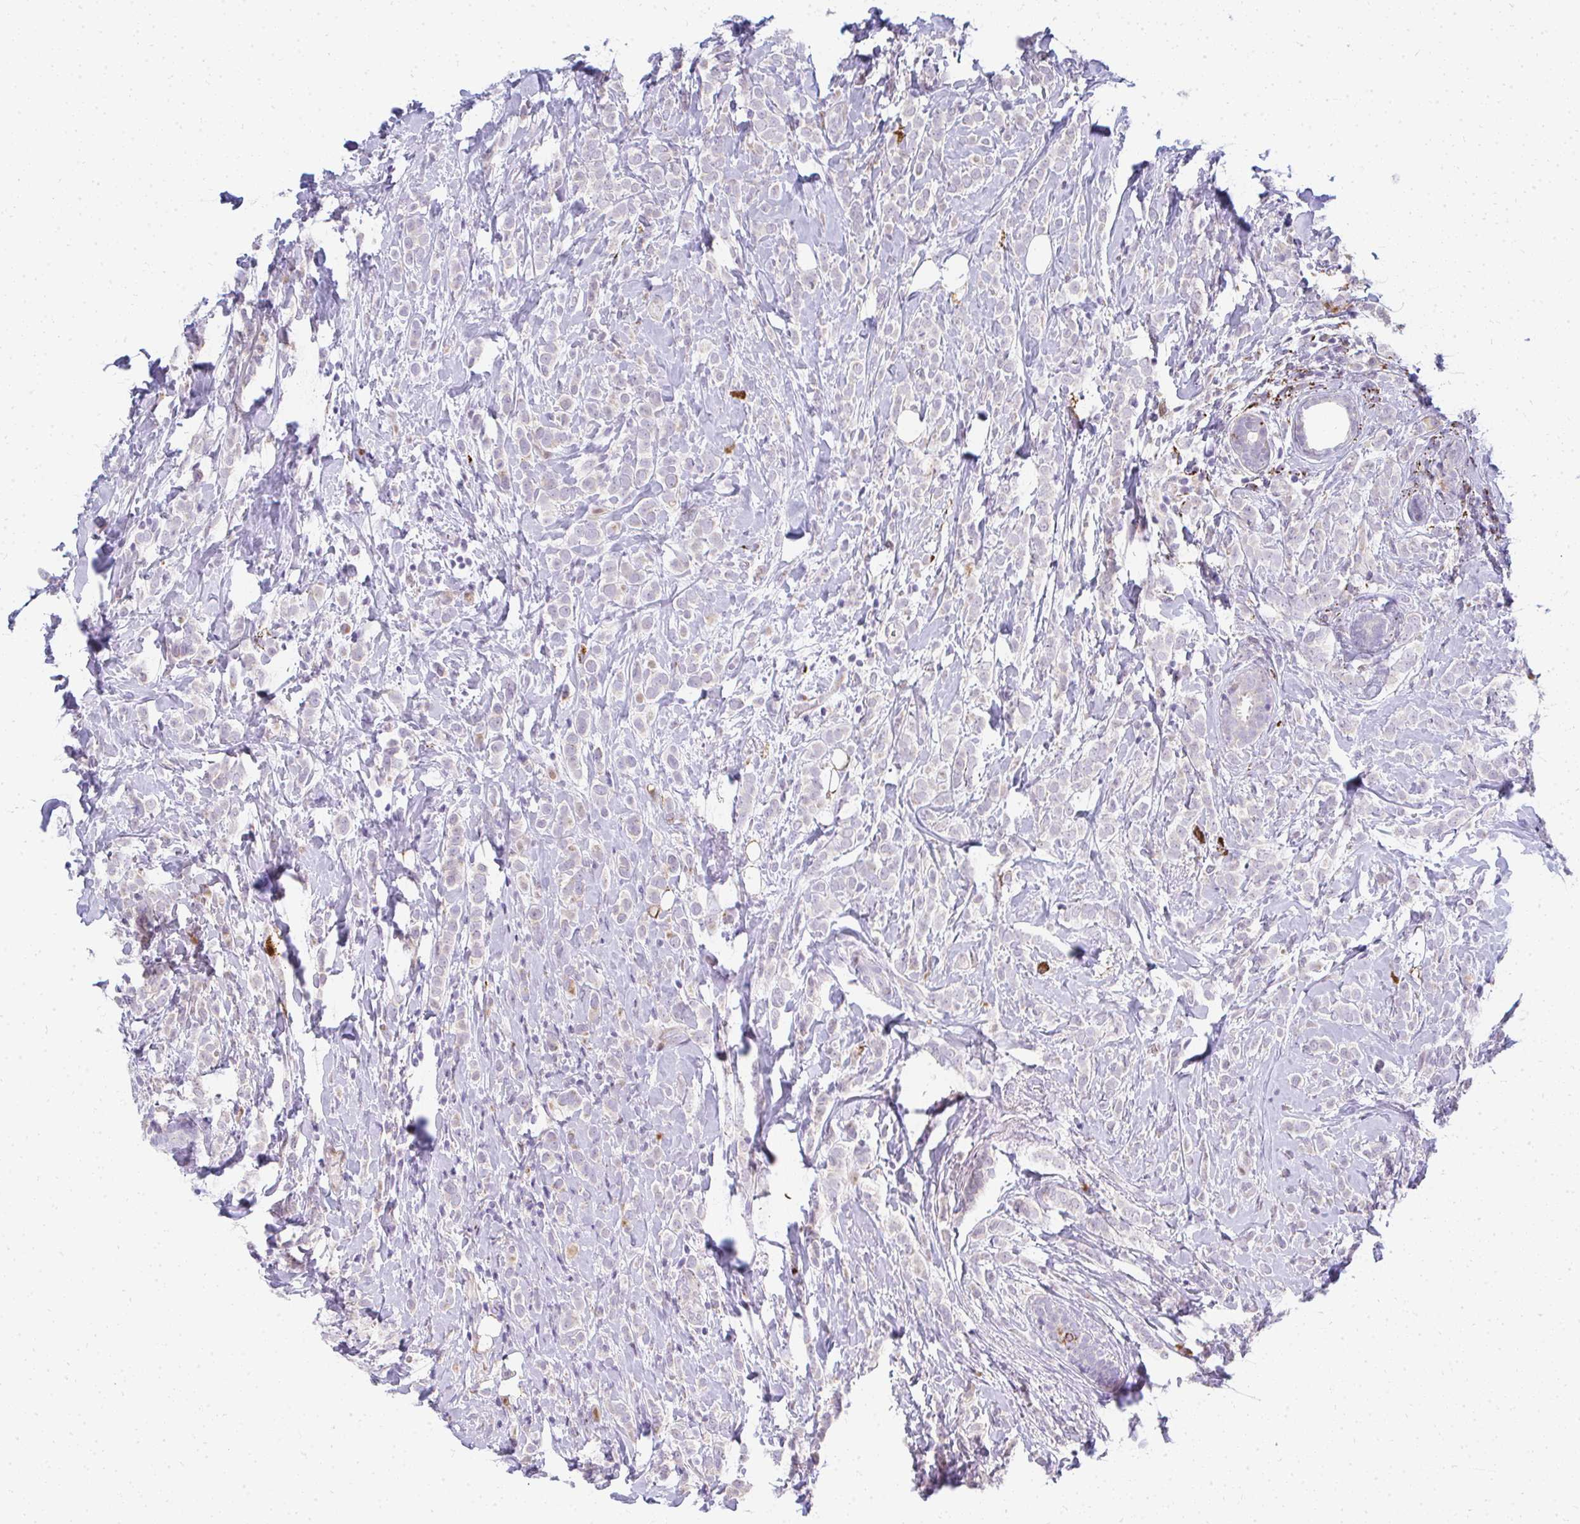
{"staining": {"intensity": "negative", "quantity": "none", "location": "none"}, "tissue": "breast cancer", "cell_type": "Tumor cells", "image_type": "cancer", "snomed": [{"axis": "morphology", "description": "Lobular carcinoma"}, {"axis": "topography", "description": "Breast"}], "caption": "The immunohistochemistry micrograph has no significant positivity in tumor cells of breast cancer (lobular carcinoma) tissue.", "gene": "PLA2G5", "patient": {"sex": "female", "age": 49}}